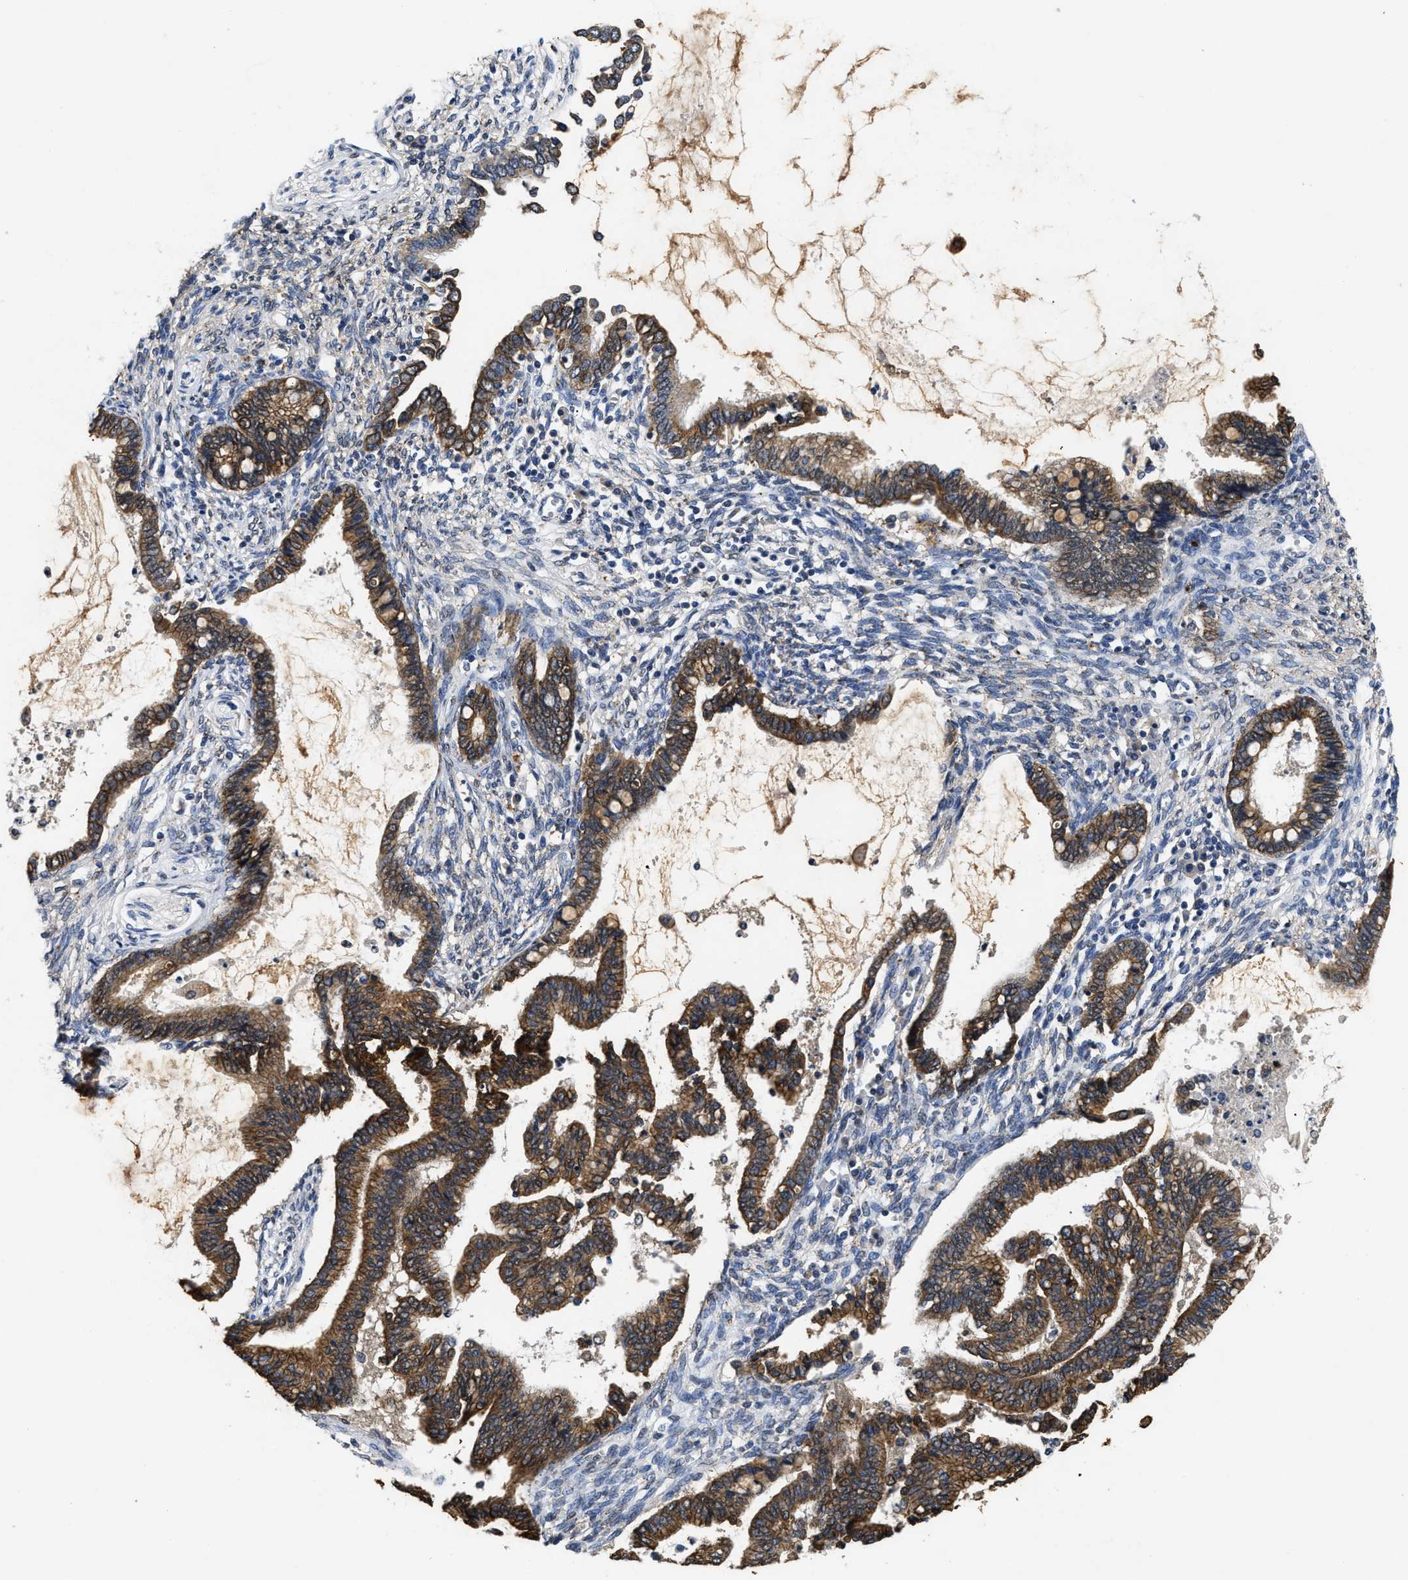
{"staining": {"intensity": "strong", "quantity": ">75%", "location": "cytoplasmic/membranous"}, "tissue": "cervical cancer", "cell_type": "Tumor cells", "image_type": "cancer", "snomed": [{"axis": "morphology", "description": "Adenocarcinoma, NOS"}, {"axis": "topography", "description": "Cervix"}], "caption": "Adenocarcinoma (cervical) stained for a protein (brown) demonstrates strong cytoplasmic/membranous positive expression in approximately >75% of tumor cells.", "gene": "CTNNA1", "patient": {"sex": "female", "age": 44}}